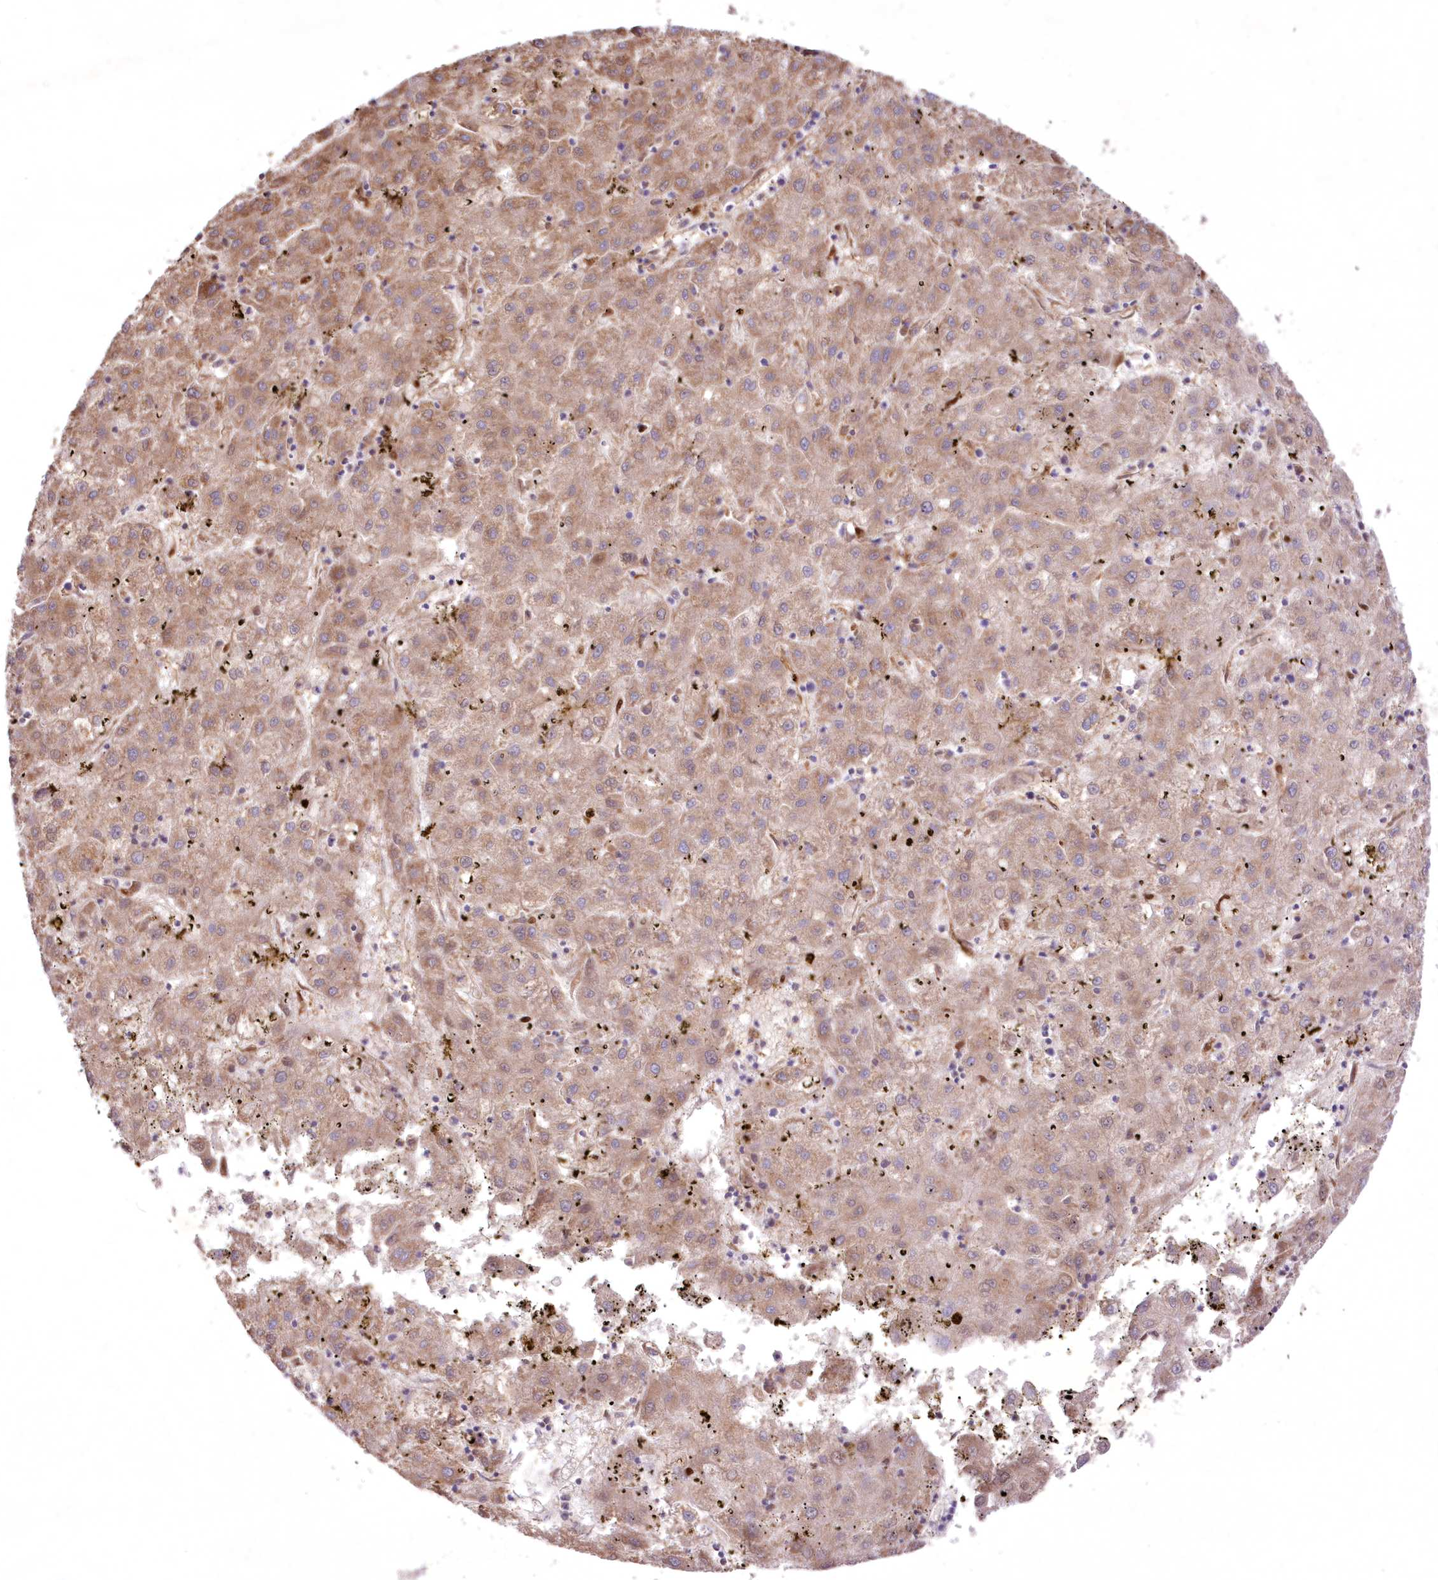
{"staining": {"intensity": "moderate", "quantity": ">75%", "location": "cytoplasmic/membranous"}, "tissue": "liver cancer", "cell_type": "Tumor cells", "image_type": "cancer", "snomed": [{"axis": "morphology", "description": "Carcinoma, Hepatocellular, NOS"}, {"axis": "topography", "description": "Liver"}], "caption": "The image shows a brown stain indicating the presence of a protein in the cytoplasmic/membranous of tumor cells in liver cancer. (Stains: DAB (3,3'-diaminobenzidine) in brown, nuclei in blue, Microscopy: brightfield microscopy at high magnification).", "gene": "FCHO2", "patient": {"sex": "male", "age": 72}}